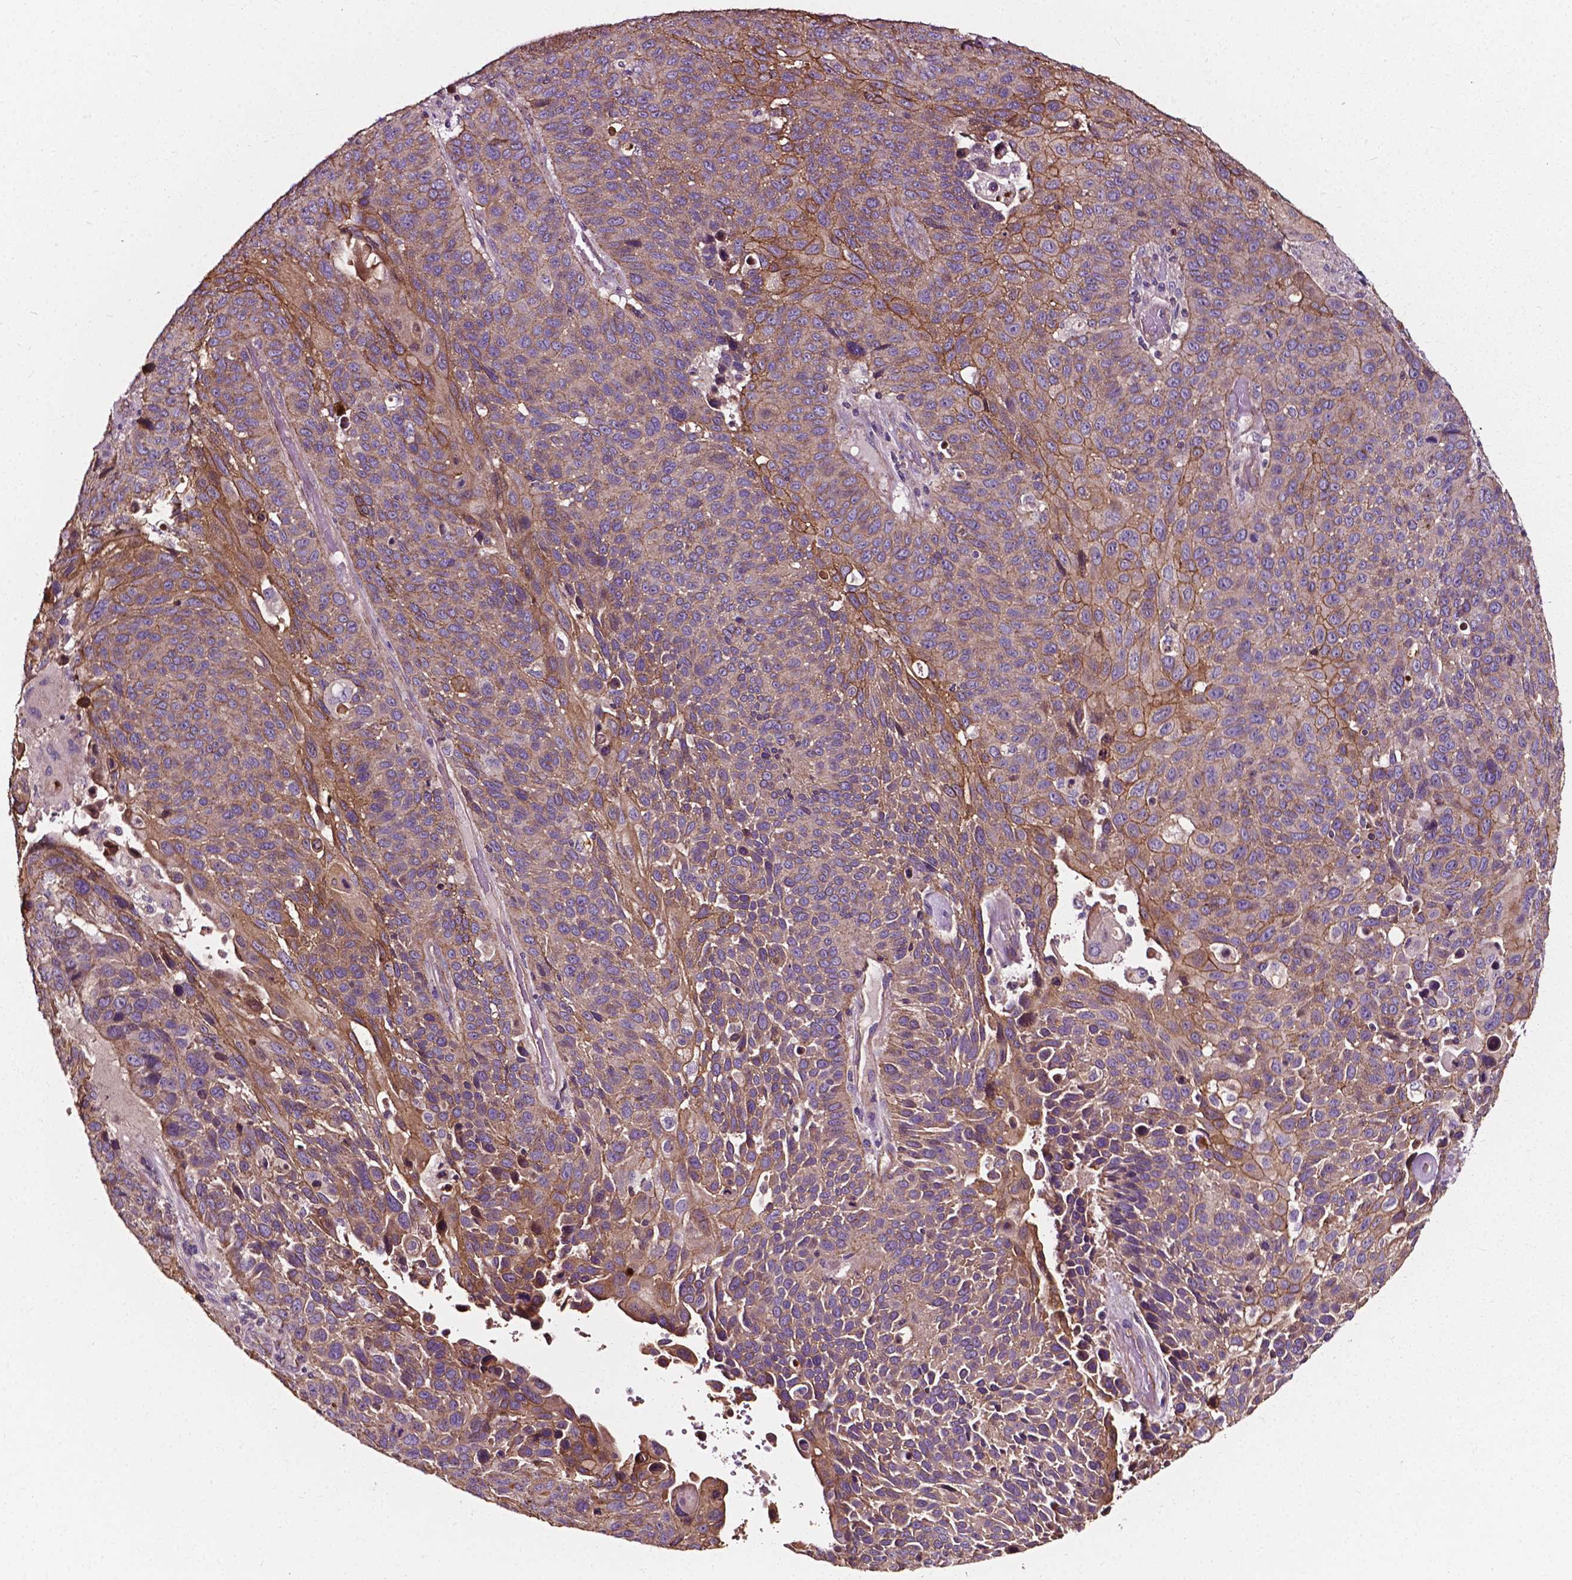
{"staining": {"intensity": "moderate", "quantity": "25%-75%", "location": "cytoplasmic/membranous"}, "tissue": "lung cancer", "cell_type": "Tumor cells", "image_type": "cancer", "snomed": [{"axis": "morphology", "description": "Squamous cell carcinoma, NOS"}, {"axis": "topography", "description": "Lung"}], "caption": "Brown immunohistochemical staining in lung squamous cell carcinoma displays moderate cytoplasmic/membranous expression in about 25%-75% of tumor cells. The protein of interest is shown in brown color, while the nuclei are stained blue.", "gene": "ATG16L1", "patient": {"sex": "male", "age": 68}}